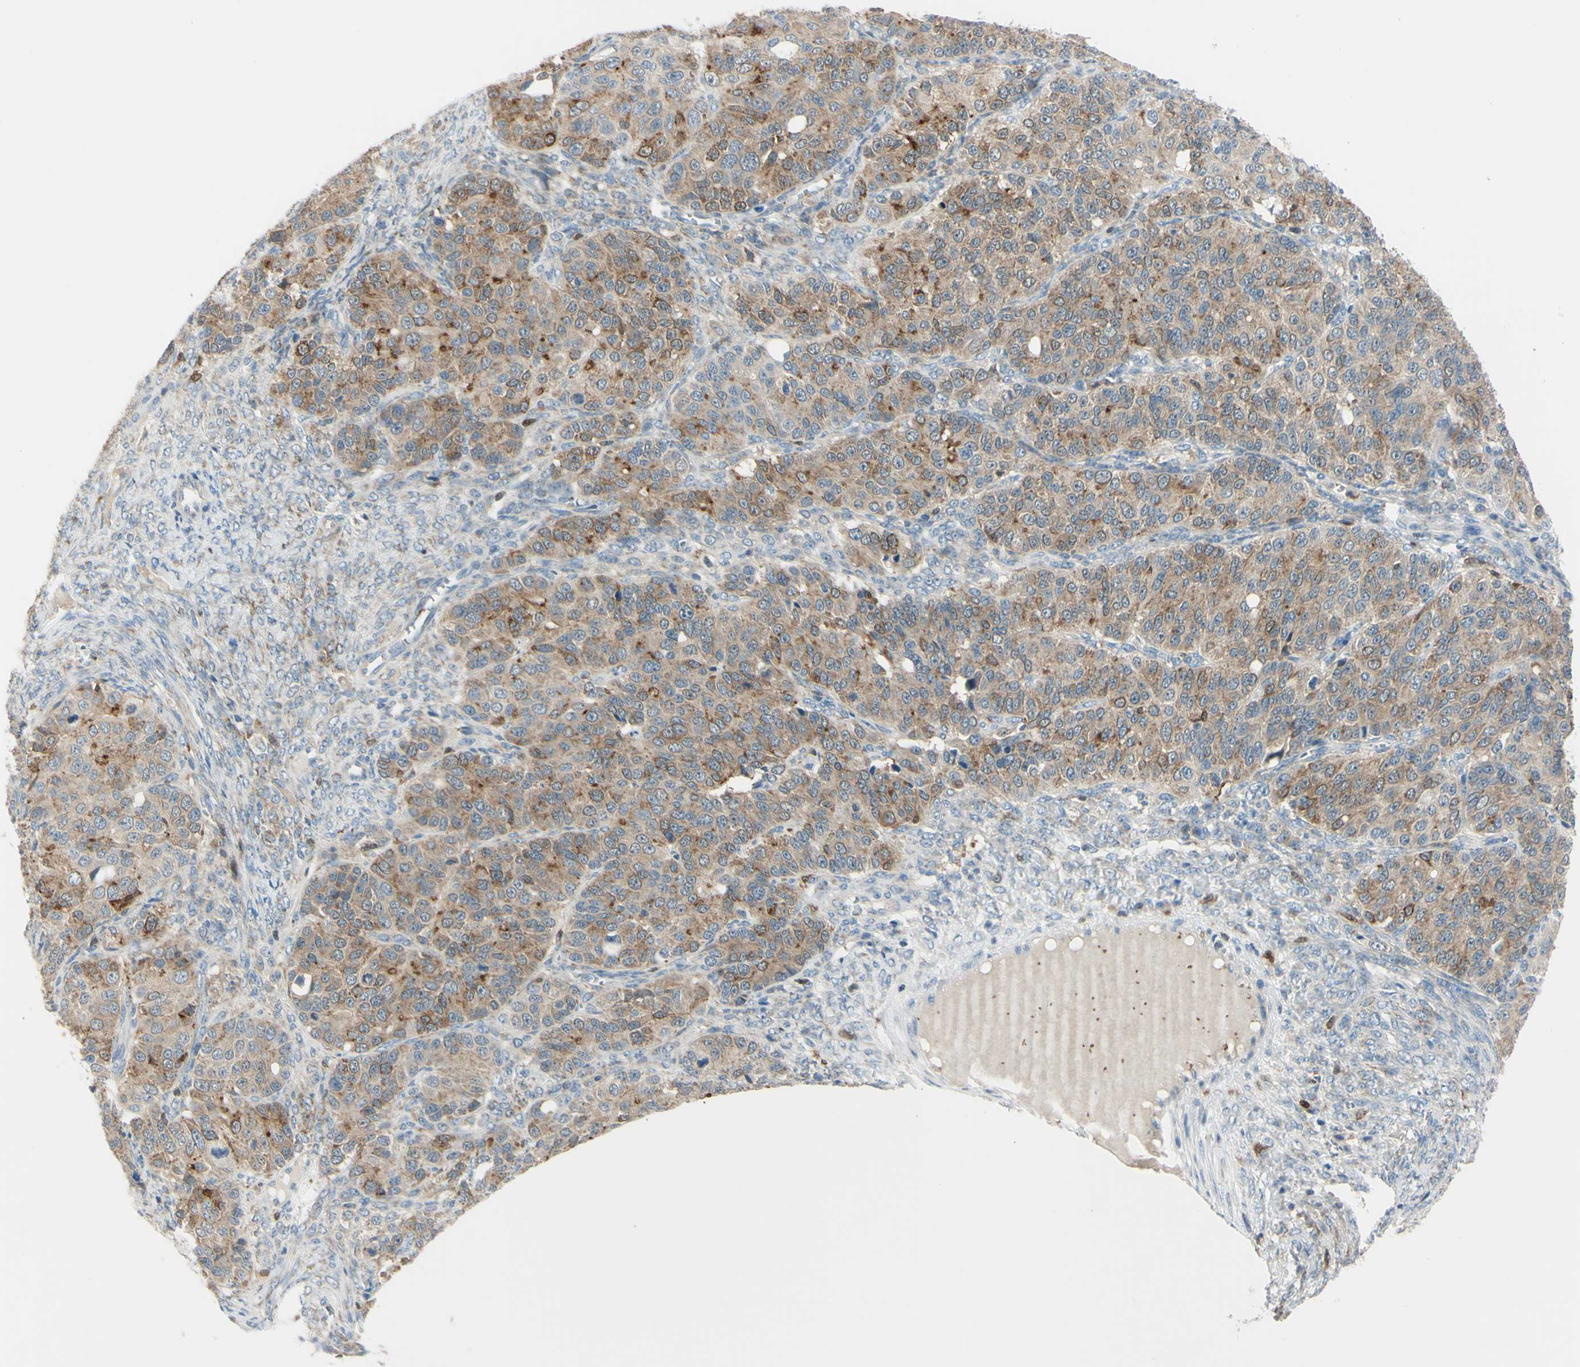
{"staining": {"intensity": "moderate", "quantity": ">75%", "location": "cytoplasmic/membranous"}, "tissue": "ovarian cancer", "cell_type": "Tumor cells", "image_type": "cancer", "snomed": [{"axis": "morphology", "description": "Carcinoma, endometroid"}, {"axis": "topography", "description": "Ovary"}], "caption": "An image showing moderate cytoplasmic/membranous positivity in approximately >75% of tumor cells in ovarian cancer (endometroid carcinoma), as visualized by brown immunohistochemical staining.", "gene": "CYRIB", "patient": {"sex": "female", "age": 51}}